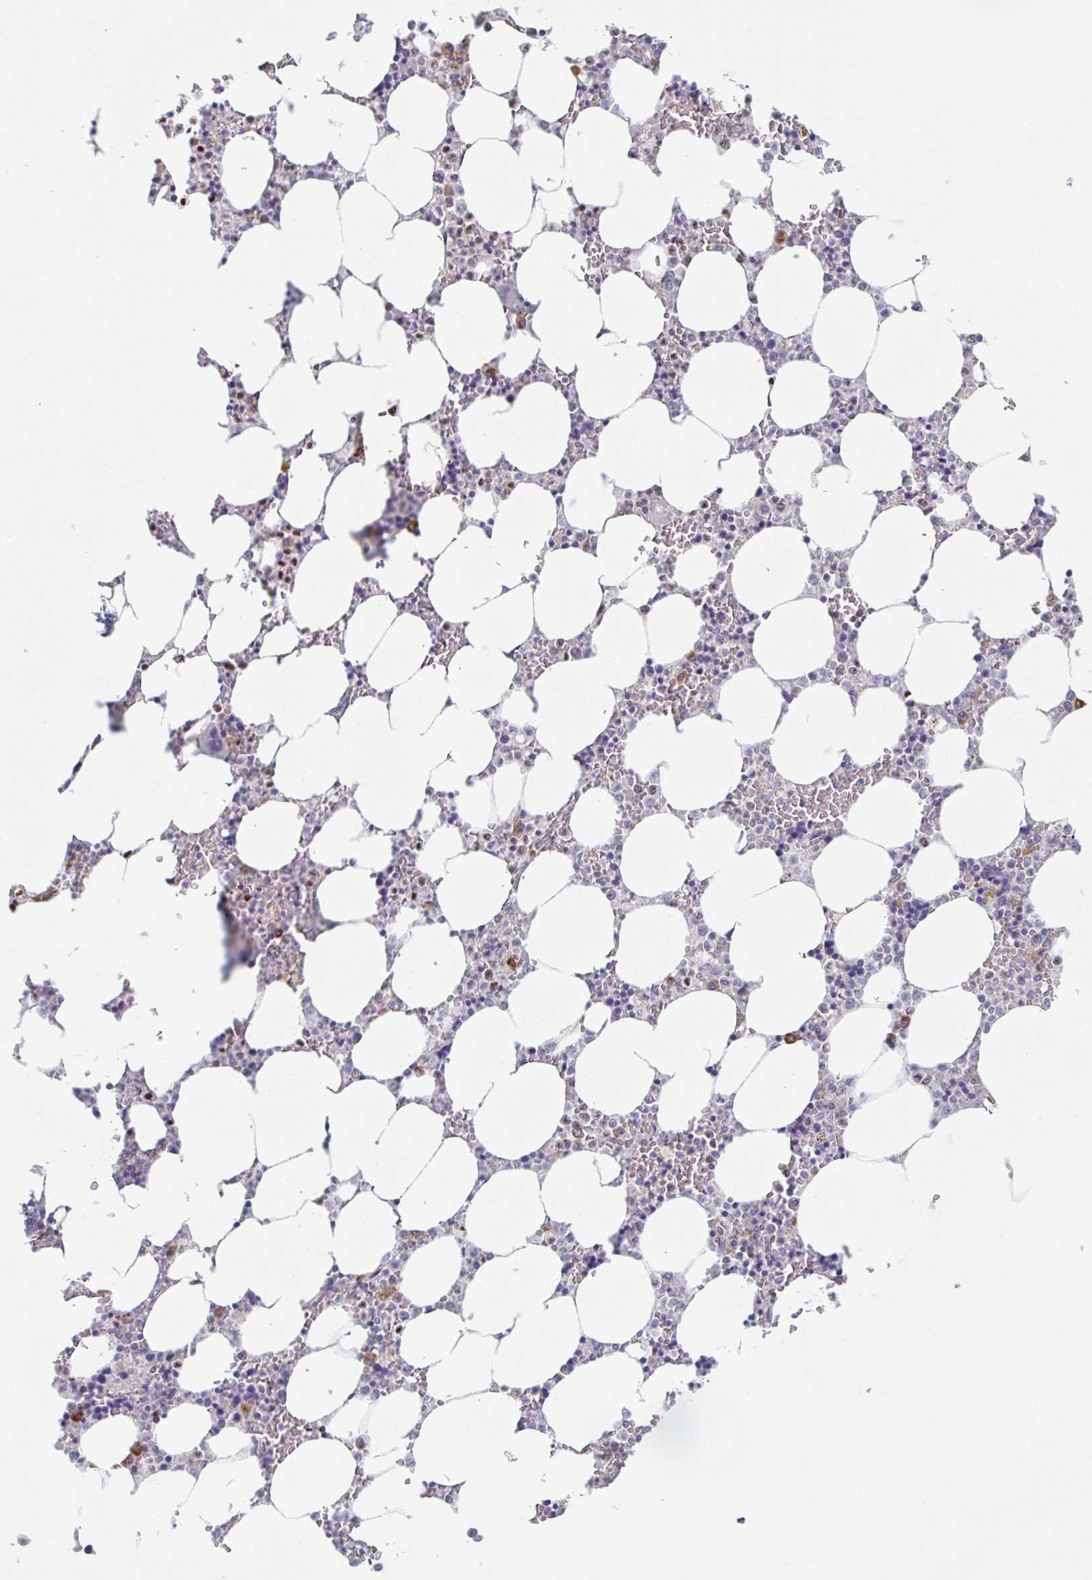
{"staining": {"intensity": "strong", "quantity": "<25%", "location": "nuclear"}, "tissue": "bone marrow", "cell_type": "Hematopoietic cells", "image_type": "normal", "snomed": [{"axis": "morphology", "description": "Normal tissue, NOS"}, {"axis": "topography", "description": "Bone marrow"}], "caption": "DAB immunohistochemical staining of normal human bone marrow shows strong nuclear protein staining in approximately <25% of hematopoietic cells. (DAB (3,3'-diaminobenzidine) = brown stain, brightfield microscopy at high magnification).", "gene": "TRAPPC10", "patient": {"sex": "male", "age": 64}}